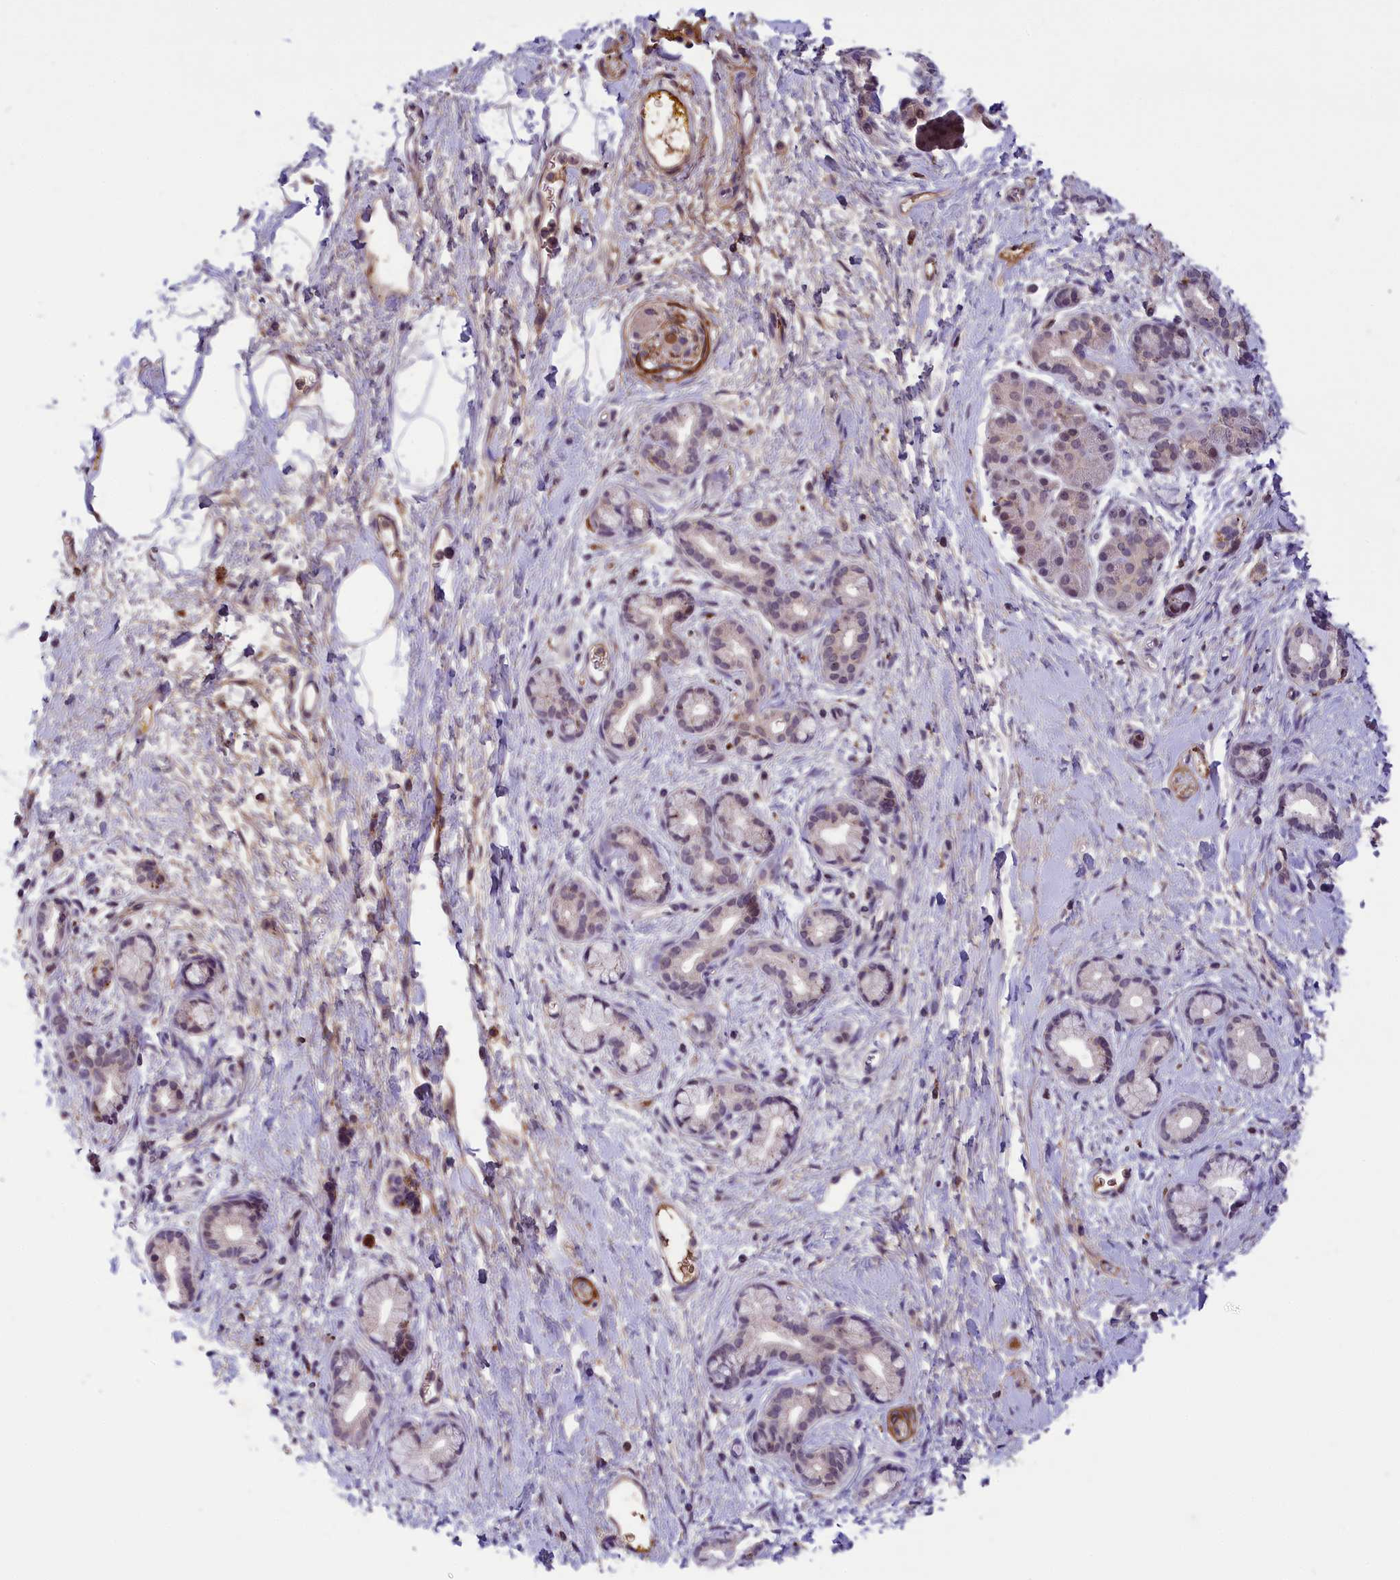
{"staining": {"intensity": "weak", "quantity": "<25%", "location": "nuclear"}, "tissue": "pancreatic cancer", "cell_type": "Tumor cells", "image_type": "cancer", "snomed": [{"axis": "morphology", "description": "Adenocarcinoma, NOS"}, {"axis": "topography", "description": "Pancreas"}], "caption": "This is a image of IHC staining of pancreatic cancer (adenocarcinoma), which shows no staining in tumor cells.", "gene": "STYX", "patient": {"sex": "male", "age": 58}}